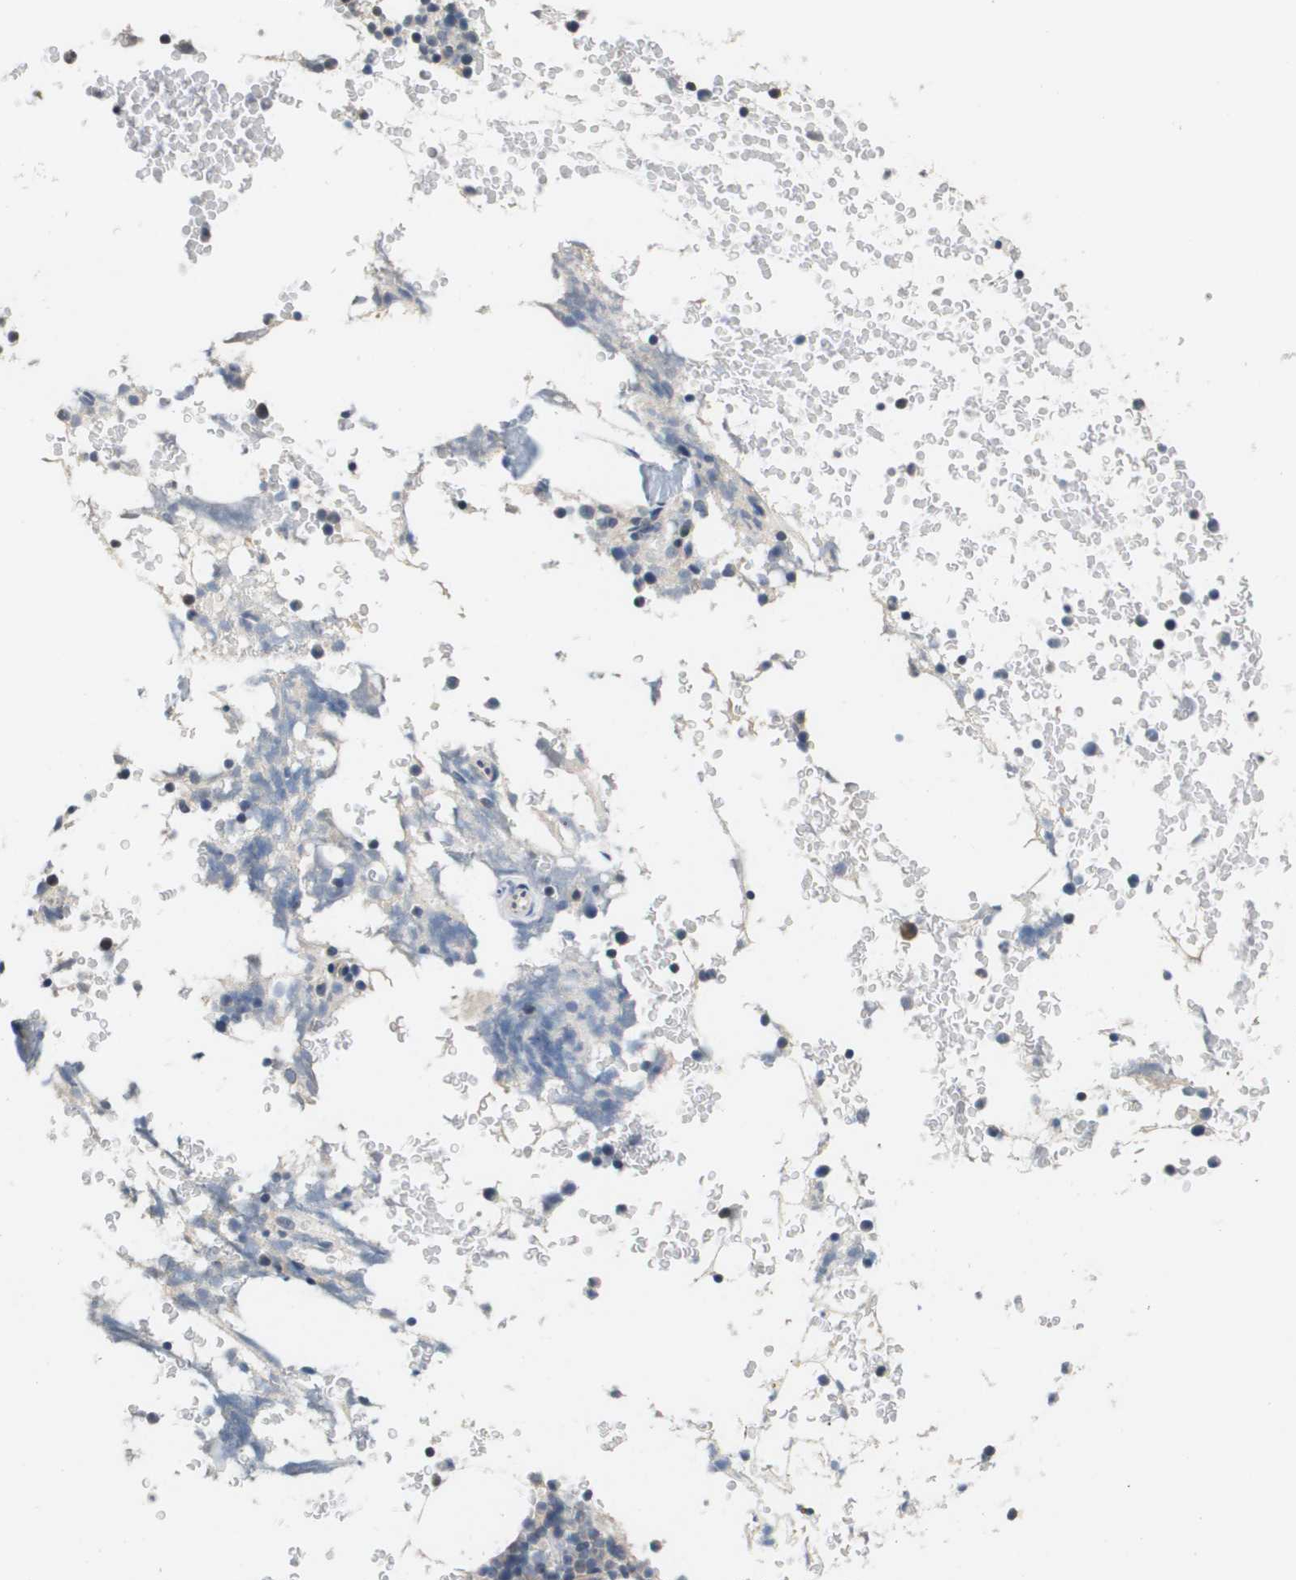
{"staining": {"intensity": "weak", "quantity": "<25%", "location": "cytoplasmic/membranous"}, "tissue": "bone marrow", "cell_type": "Hematopoietic cells", "image_type": "normal", "snomed": [{"axis": "morphology", "description": "Normal tissue, NOS"}, {"axis": "topography", "description": "Bone marrow"}], "caption": "Protein analysis of normal bone marrow reveals no significant positivity in hematopoietic cells. Brightfield microscopy of immunohistochemistry stained with DAB (brown) and hematoxylin (blue), captured at high magnification.", "gene": "CAPN11", "patient": {"sex": "female", "age": 66}}